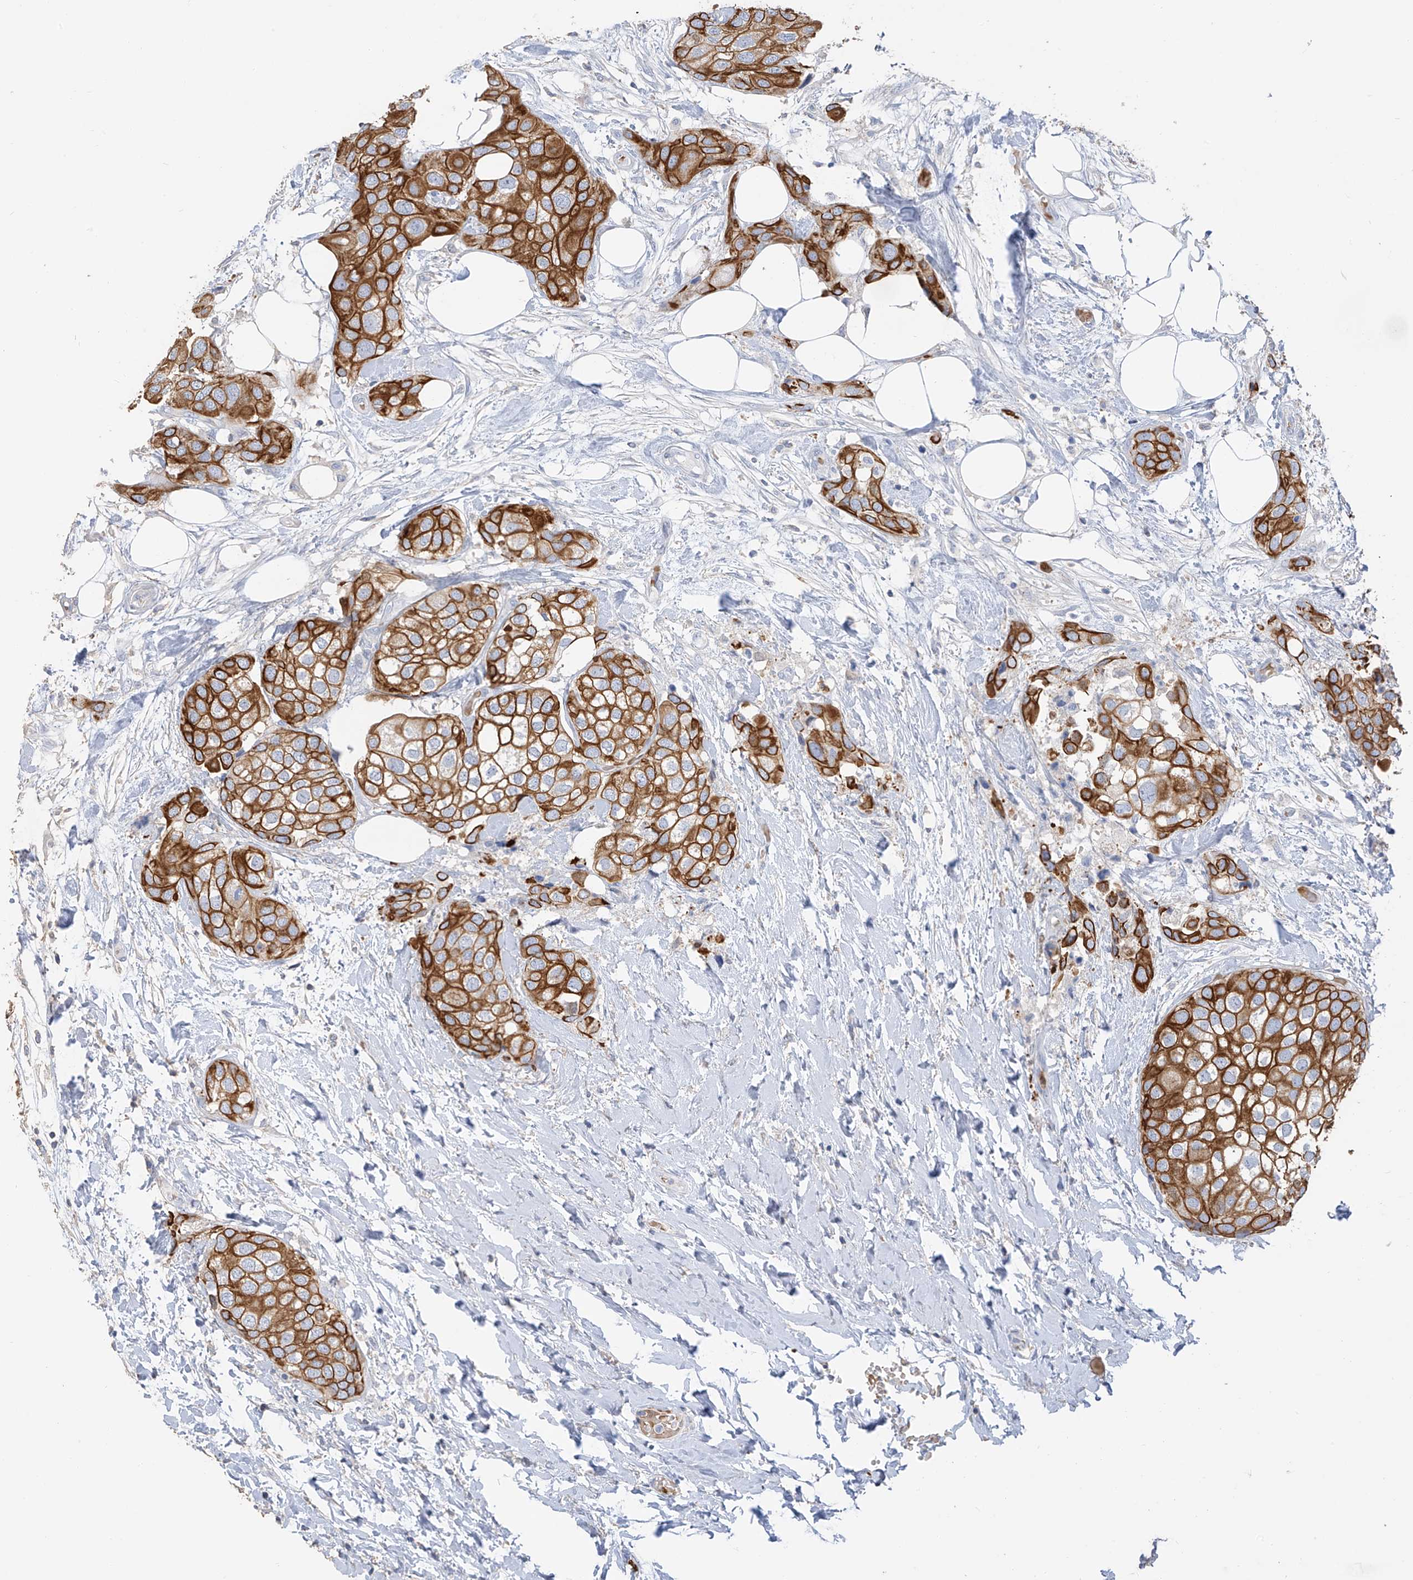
{"staining": {"intensity": "moderate", "quantity": ">75%", "location": "cytoplasmic/membranous"}, "tissue": "urothelial cancer", "cell_type": "Tumor cells", "image_type": "cancer", "snomed": [{"axis": "morphology", "description": "Urothelial carcinoma, High grade"}, {"axis": "topography", "description": "Urinary bladder"}], "caption": "Immunohistochemical staining of urothelial cancer demonstrates medium levels of moderate cytoplasmic/membranous protein expression in approximately >75% of tumor cells.", "gene": "PAFAH1B3", "patient": {"sex": "male", "age": 64}}